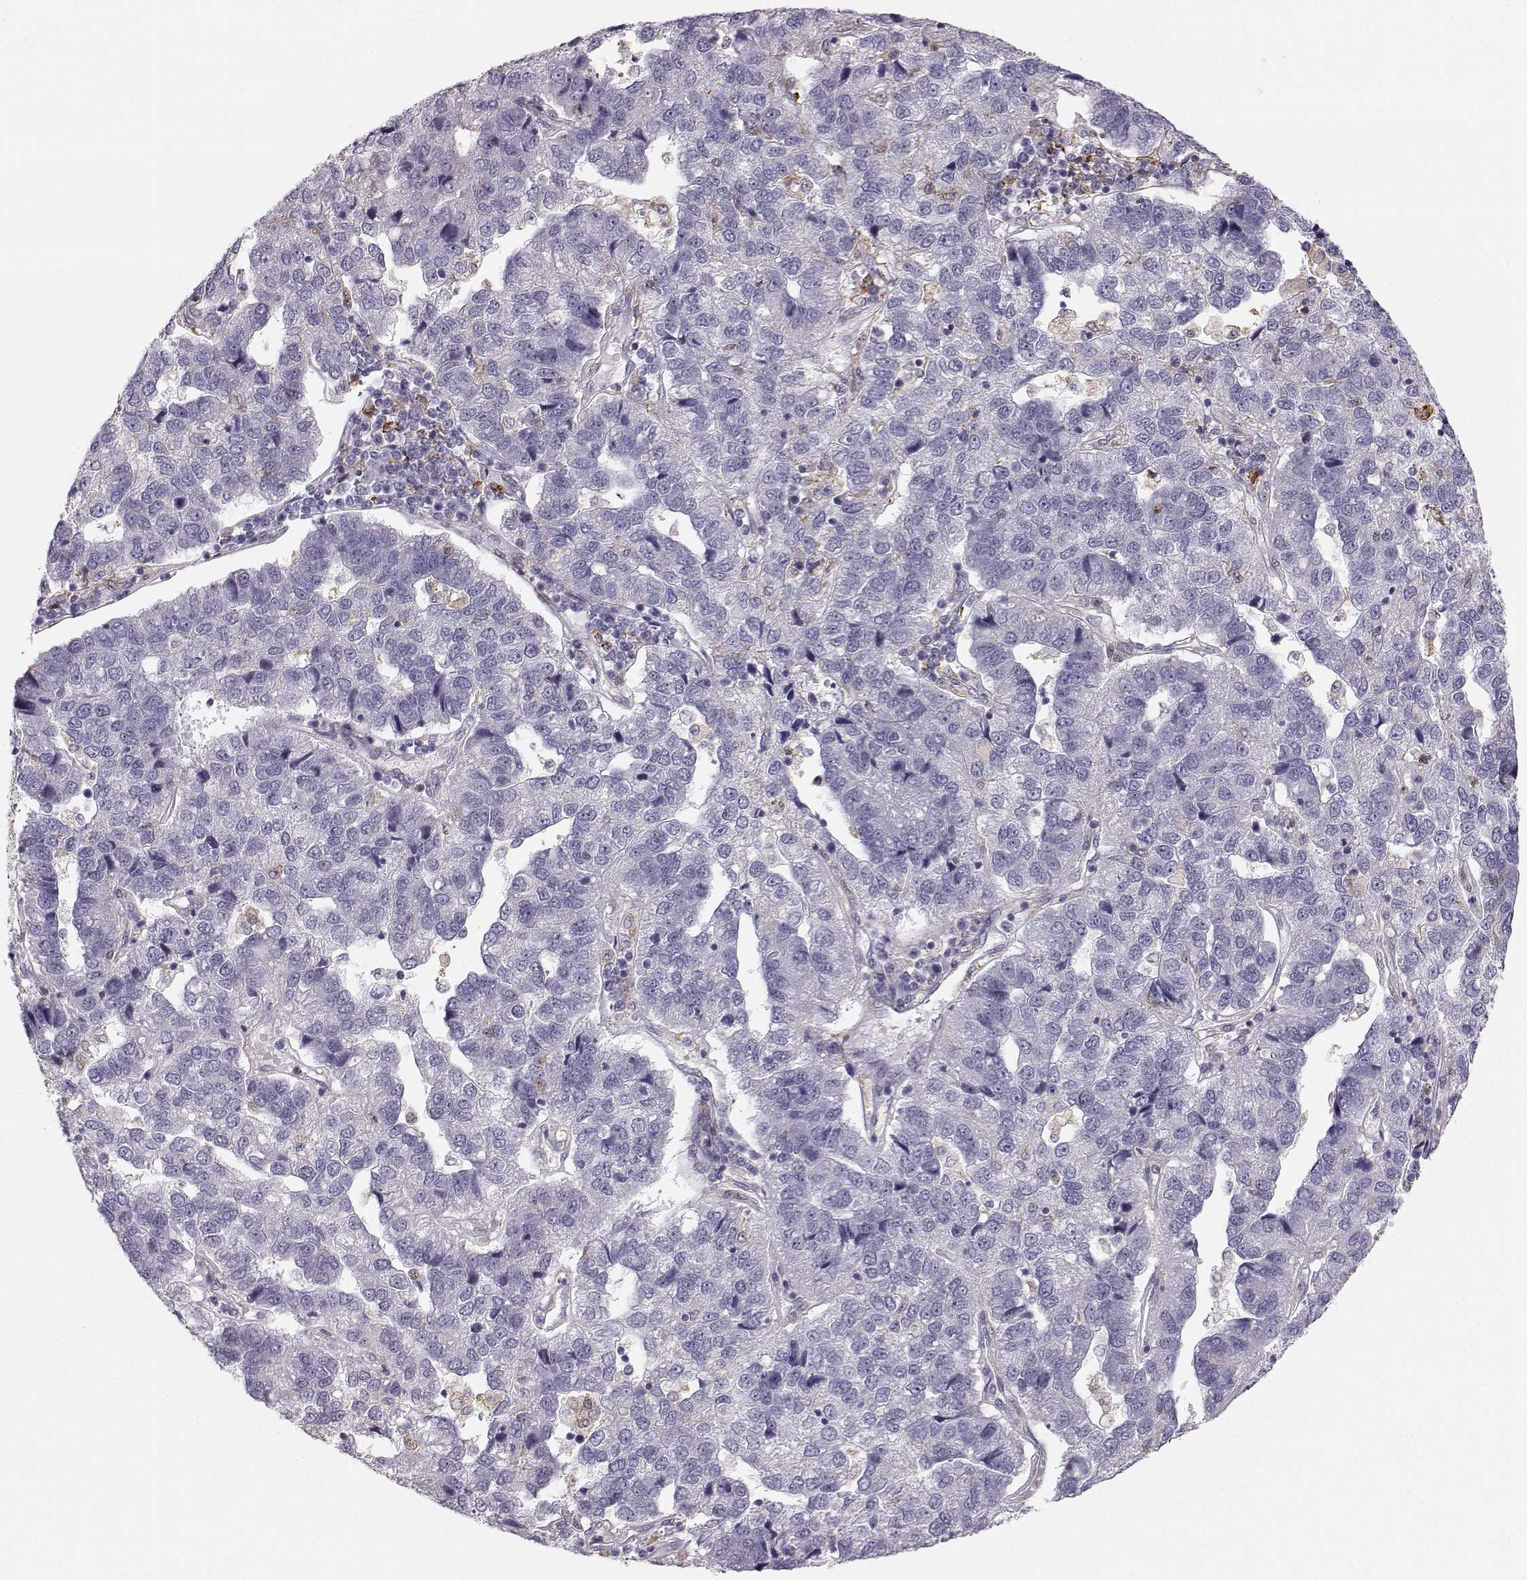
{"staining": {"intensity": "negative", "quantity": "none", "location": "none"}, "tissue": "pancreatic cancer", "cell_type": "Tumor cells", "image_type": "cancer", "snomed": [{"axis": "morphology", "description": "Adenocarcinoma, NOS"}, {"axis": "topography", "description": "Pancreas"}], "caption": "The micrograph reveals no staining of tumor cells in pancreatic cancer (adenocarcinoma).", "gene": "RUNDC3A", "patient": {"sex": "female", "age": 61}}